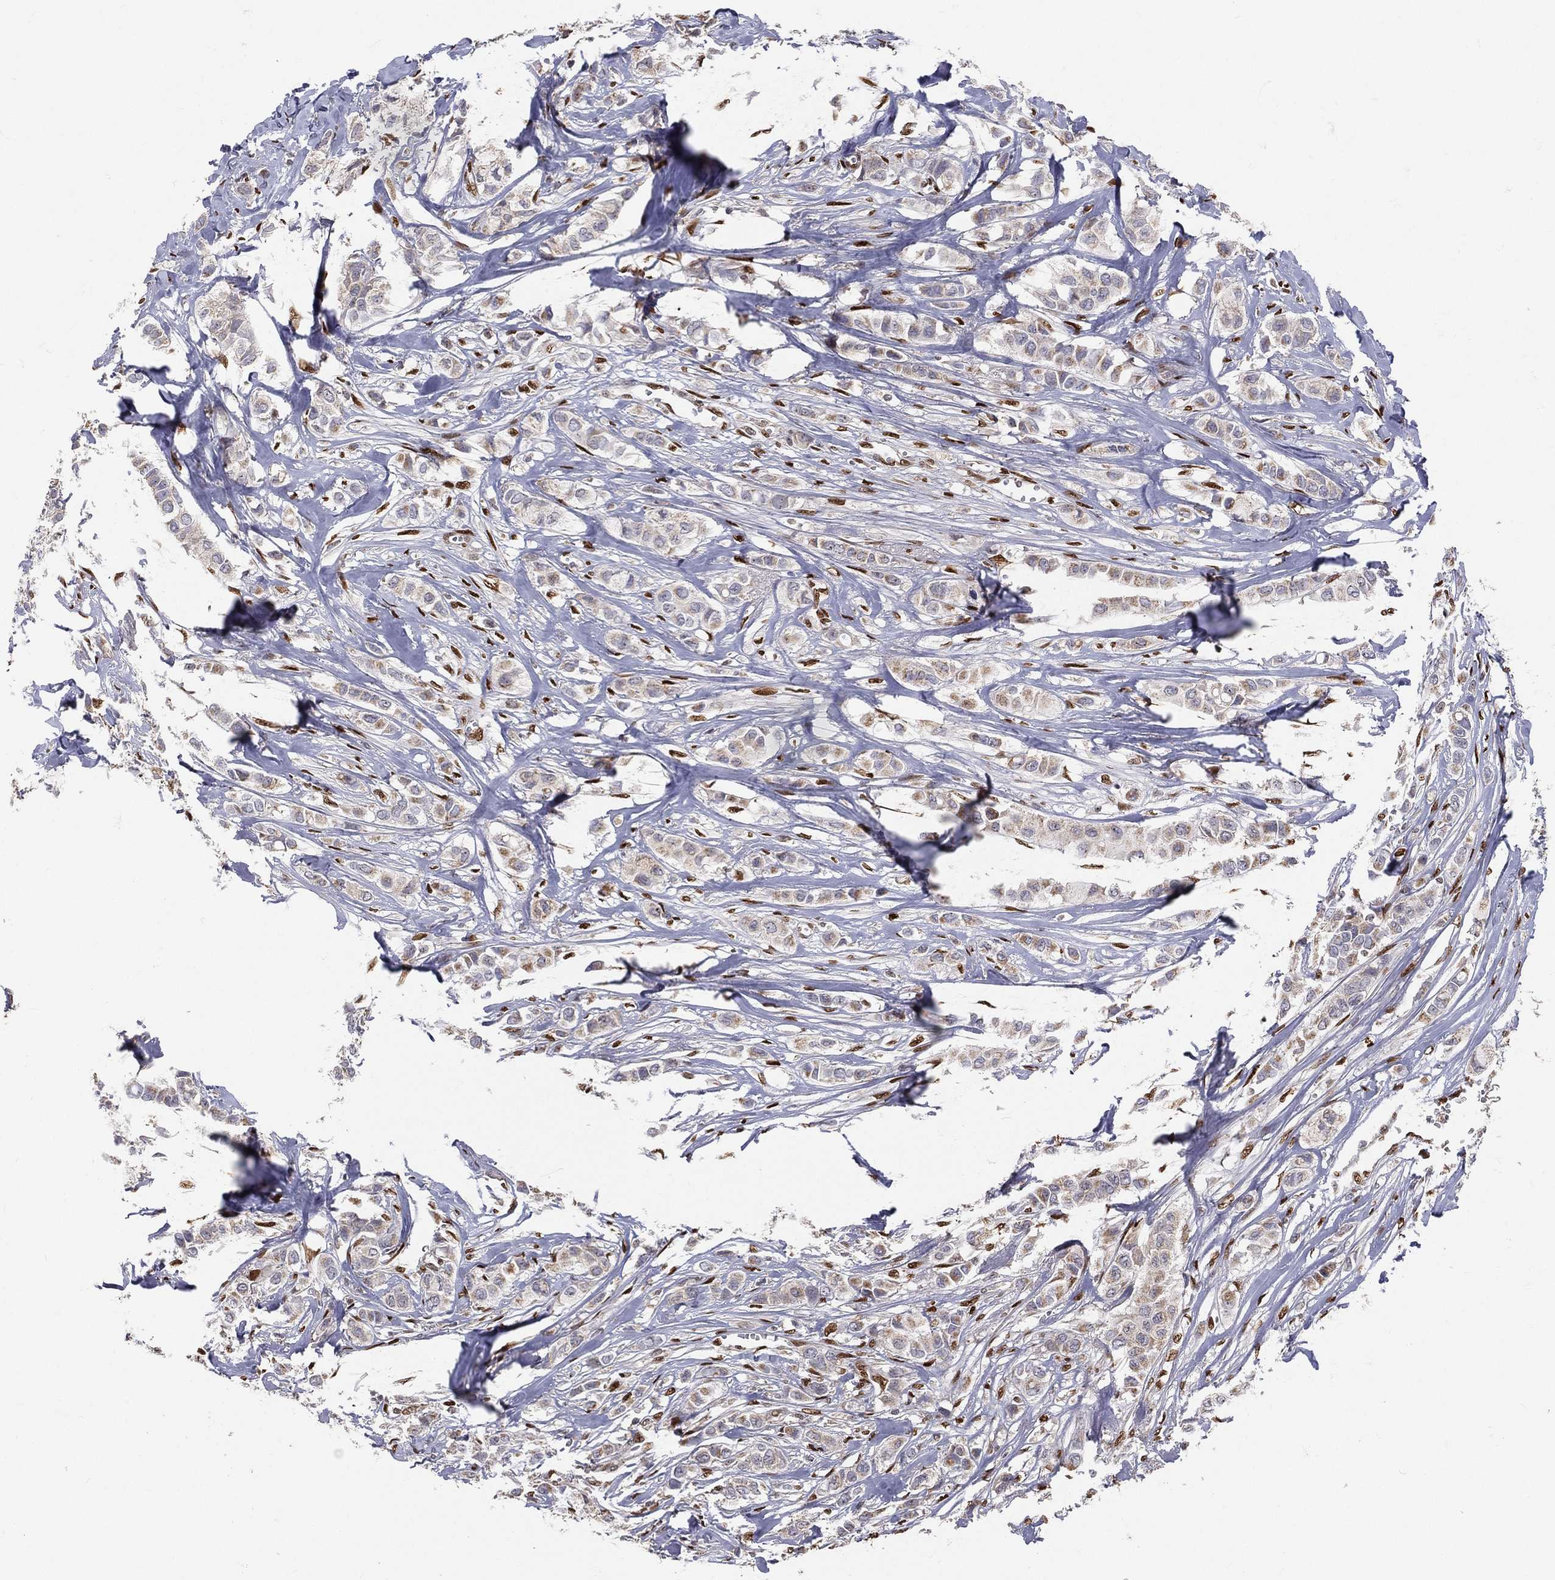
{"staining": {"intensity": "moderate", "quantity": "25%-75%", "location": "cytoplasmic/membranous"}, "tissue": "breast cancer", "cell_type": "Tumor cells", "image_type": "cancer", "snomed": [{"axis": "morphology", "description": "Duct carcinoma"}, {"axis": "topography", "description": "Breast"}], "caption": "High-power microscopy captured an immunohistochemistry histopathology image of breast cancer (intraductal carcinoma), revealing moderate cytoplasmic/membranous staining in about 25%-75% of tumor cells. The protein is stained brown, and the nuclei are stained in blue (DAB (3,3'-diaminobenzidine) IHC with brightfield microscopy, high magnification).", "gene": "ZEB1", "patient": {"sex": "female", "age": 85}}